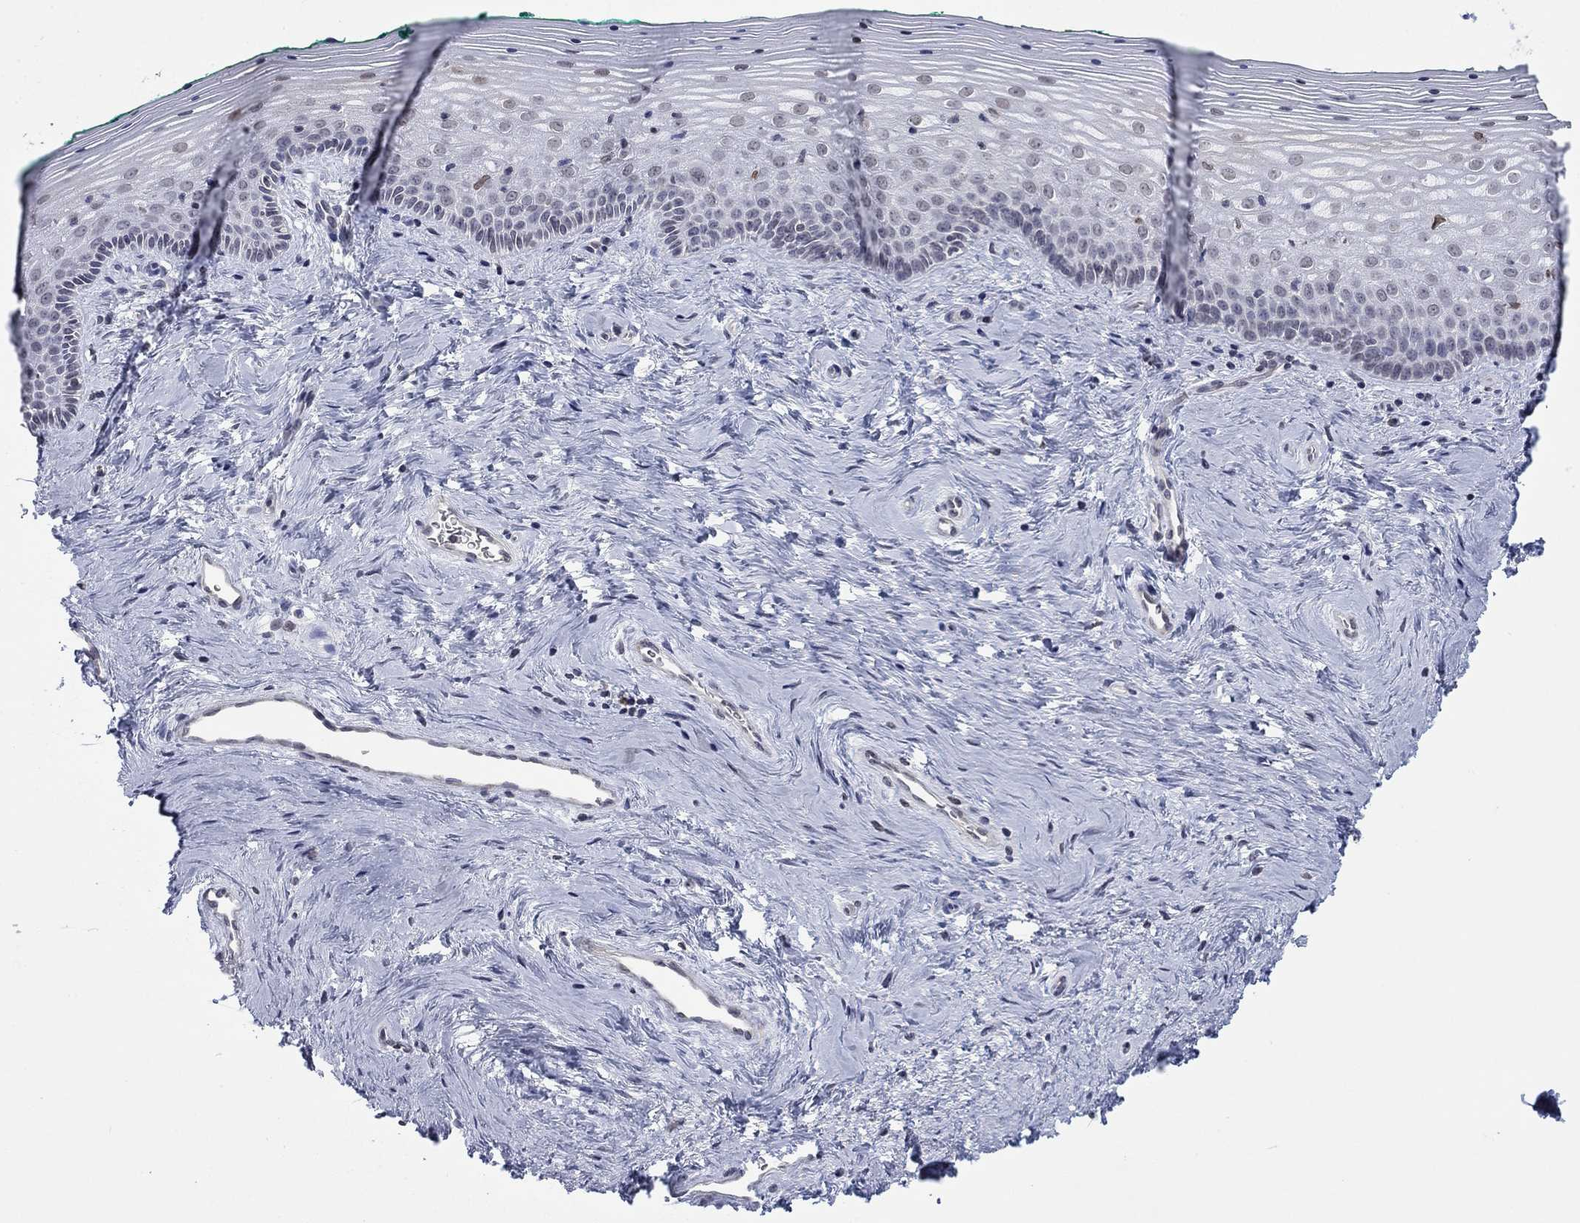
{"staining": {"intensity": "weak", "quantity": "<25%", "location": "cytoplasmic/membranous,nuclear"}, "tissue": "vagina", "cell_type": "Squamous epithelial cells", "image_type": "normal", "snomed": [{"axis": "morphology", "description": "Normal tissue, NOS"}, {"axis": "topography", "description": "Vagina"}], "caption": "Immunohistochemistry (IHC) of unremarkable human vagina demonstrates no staining in squamous epithelial cells.", "gene": "TOR1AIP1", "patient": {"sex": "female", "age": 45}}